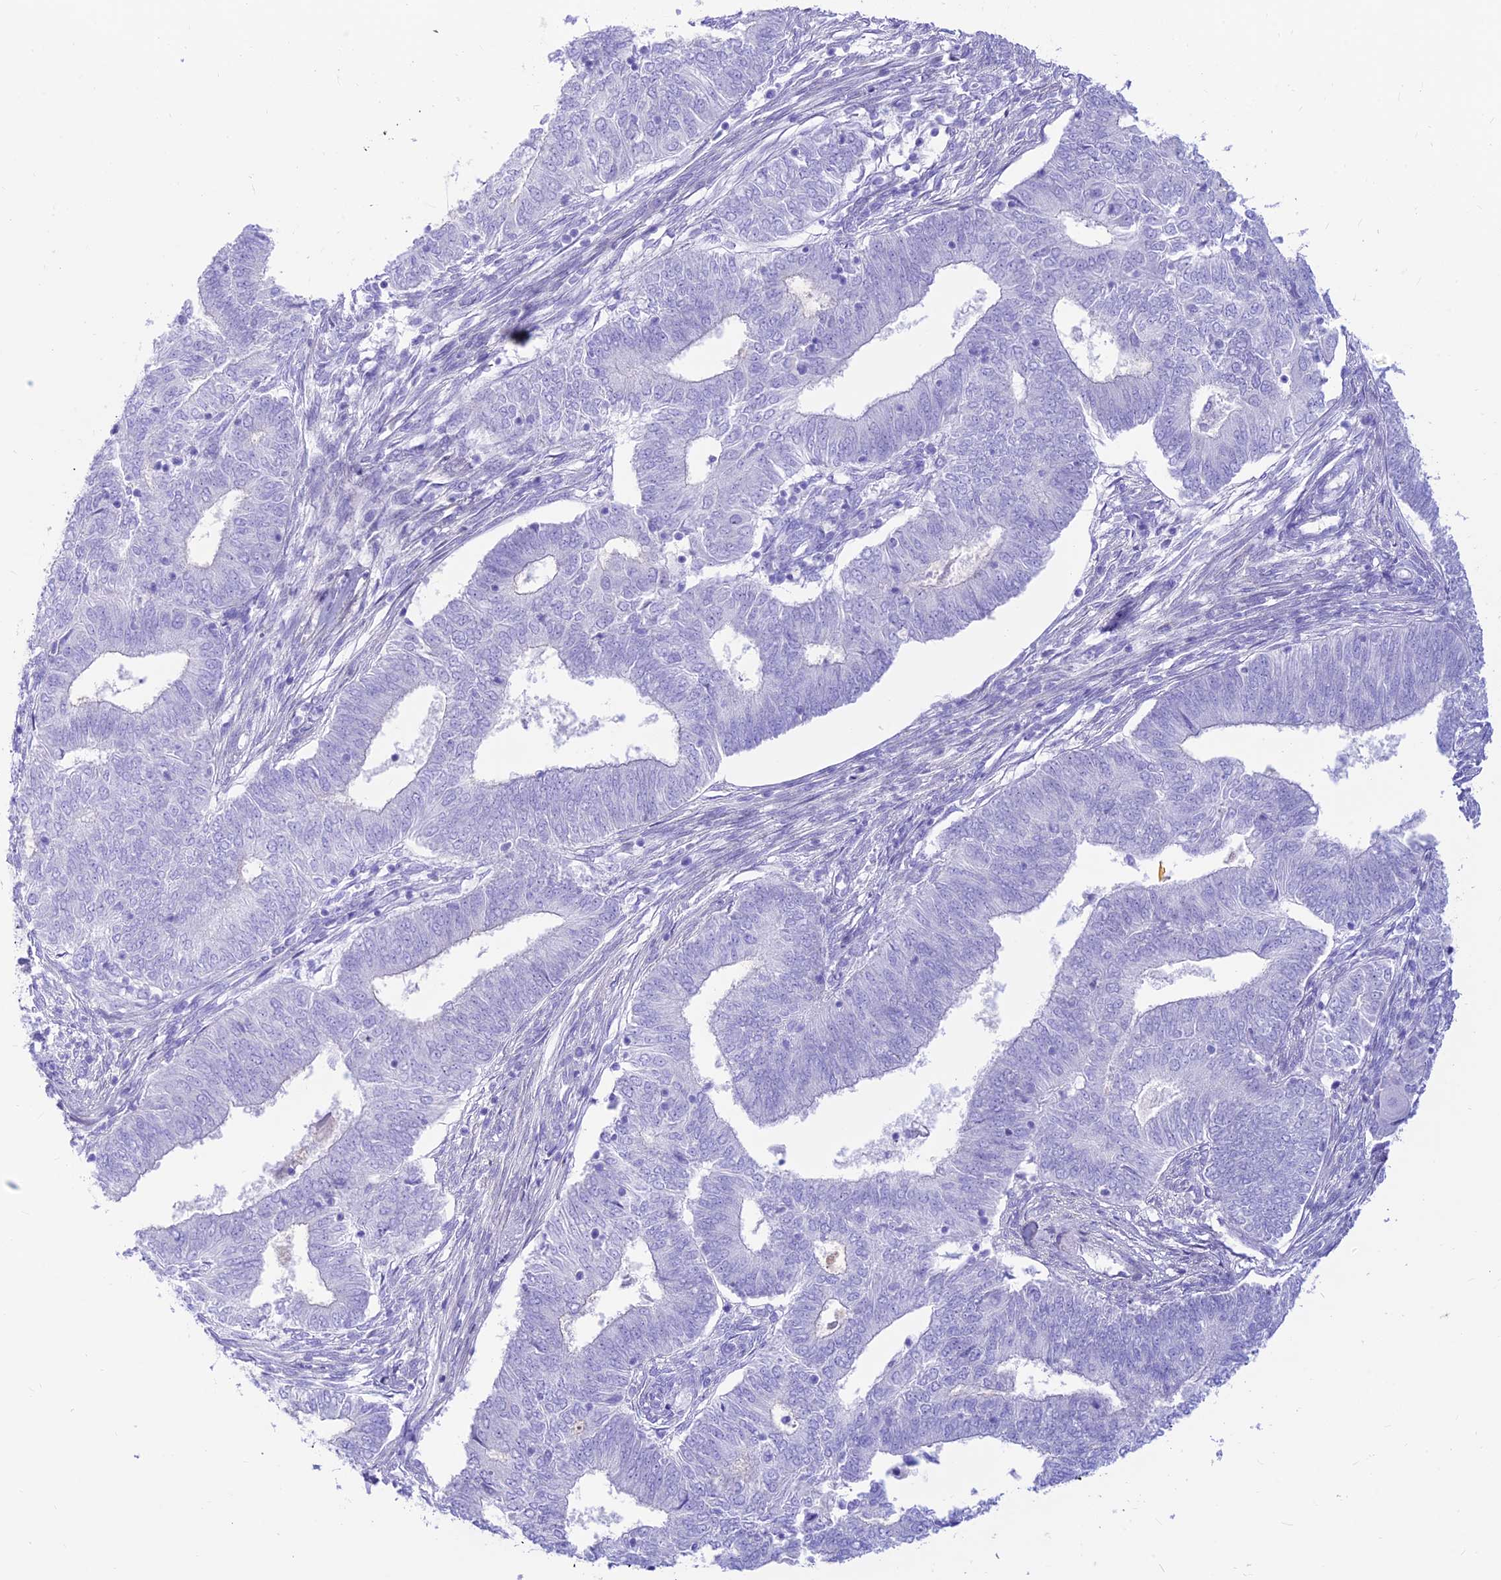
{"staining": {"intensity": "negative", "quantity": "none", "location": "none"}, "tissue": "endometrial cancer", "cell_type": "Tumor cells", "image_type": "cancer", "snomed": [{"axis": "morphology", "description": "Adenocarcinoma, NOS"}, {"axis": "topography", "description": "Endometrium"}], "caption": "The immunohistochemistry (IHC) photomicrograph has no significant expression in tumor cells of endometrial cancer tissue. (DAB (3,3'-diaminobenzidine) IHC visualized using brightfield microscopy, high magnification).", "gene": "PRNP", "patient": {"sex": "female", "age": 62}}